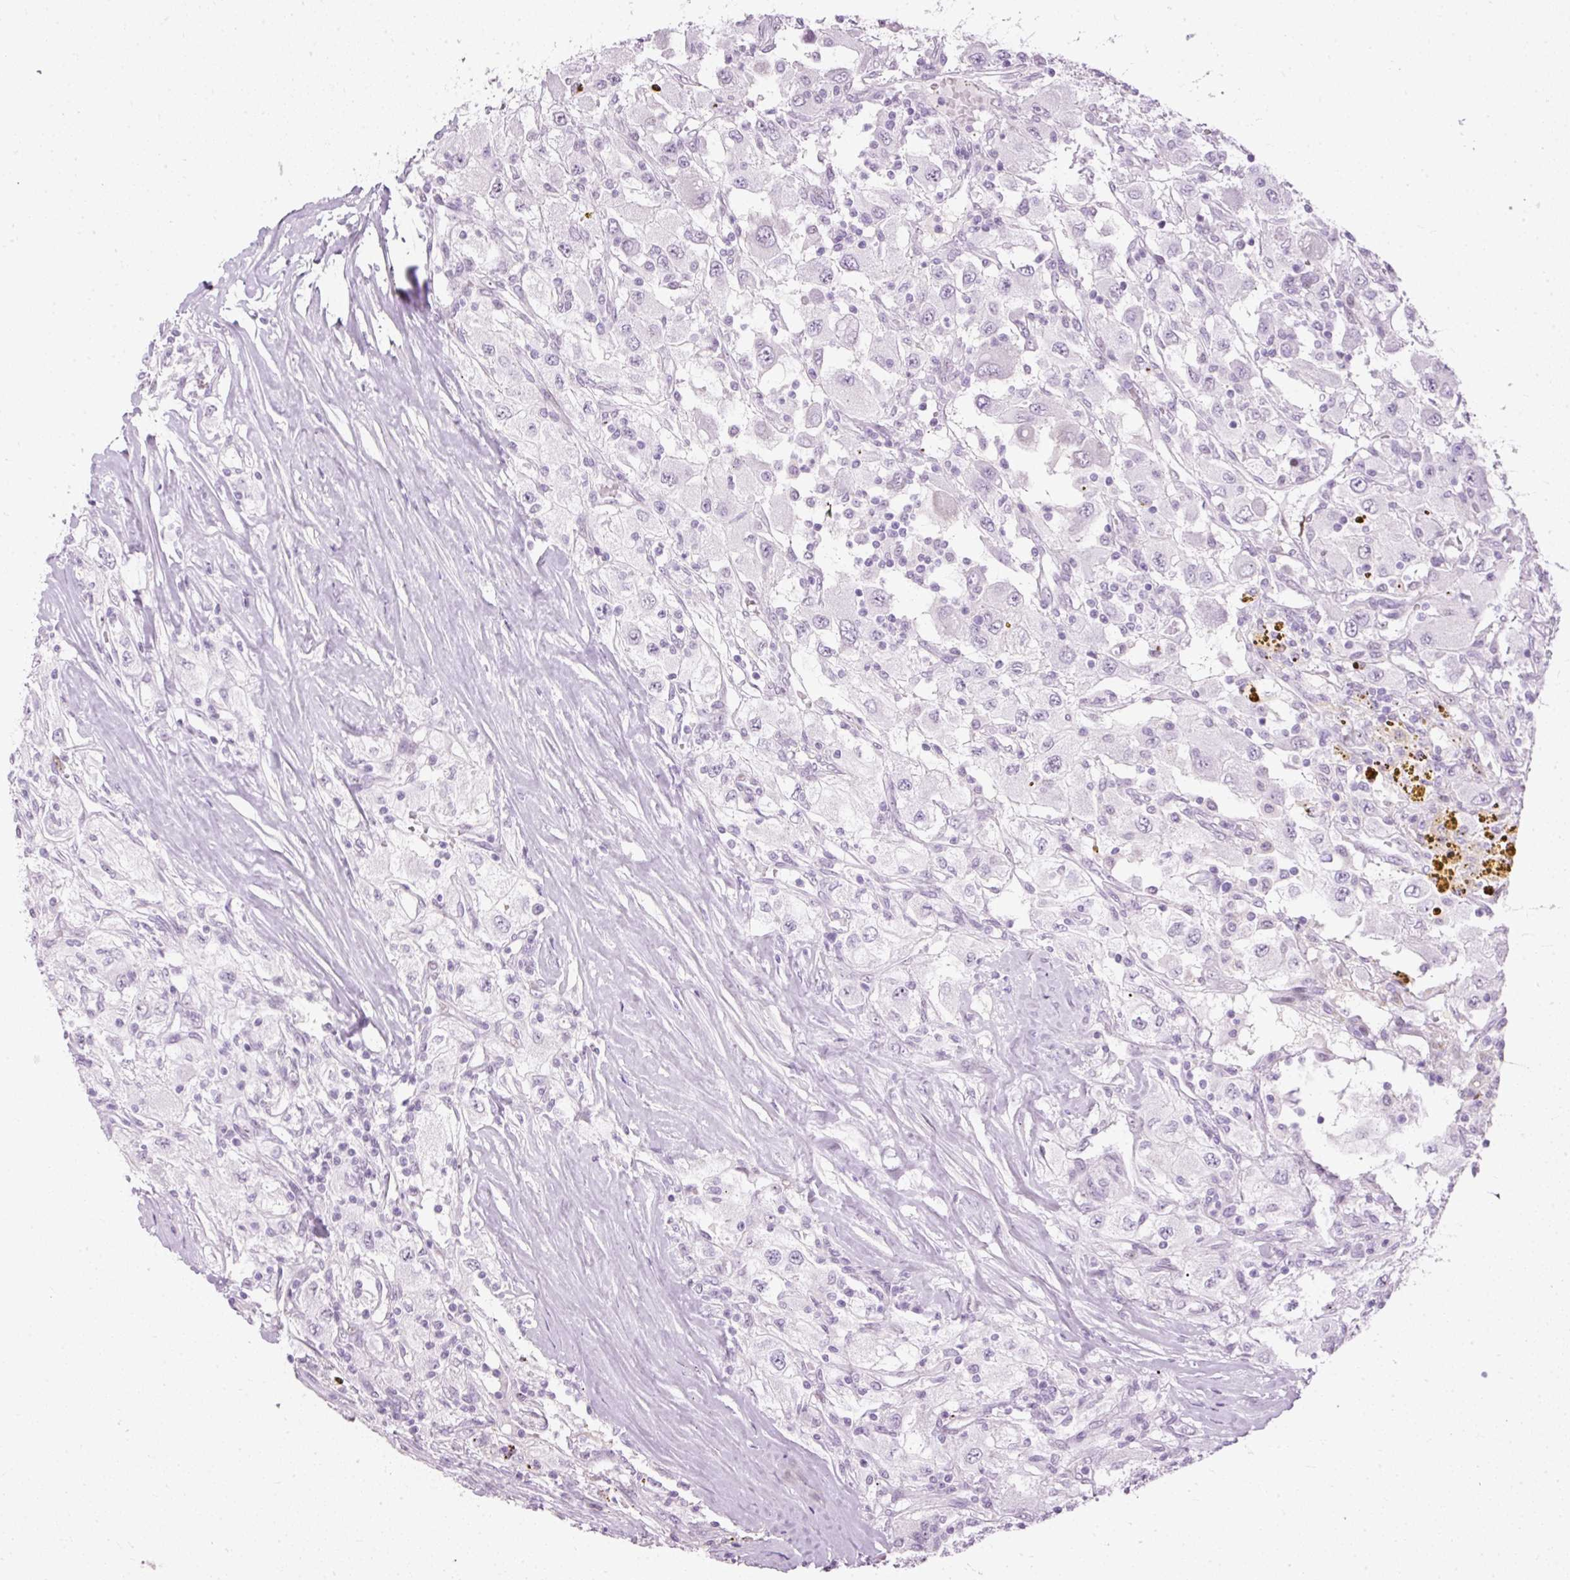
{"staining": {"intensity": "negative", "quantity": "none", "location": "none"}, "tissue": "renal cancer", "cell_type": "Tumor cells", "image_type": "cancer", "snomed": [{"axis": "morphology", "description": "Adenocarcinoma, NOS"}, {"axis": "topography", "description": "Kidney"}], "caption": "Tumor cells show no significant expression in adenocarcinoma (renal).", "gene": "PDE6B", "patient": {"sex": "female", "age": 67}}